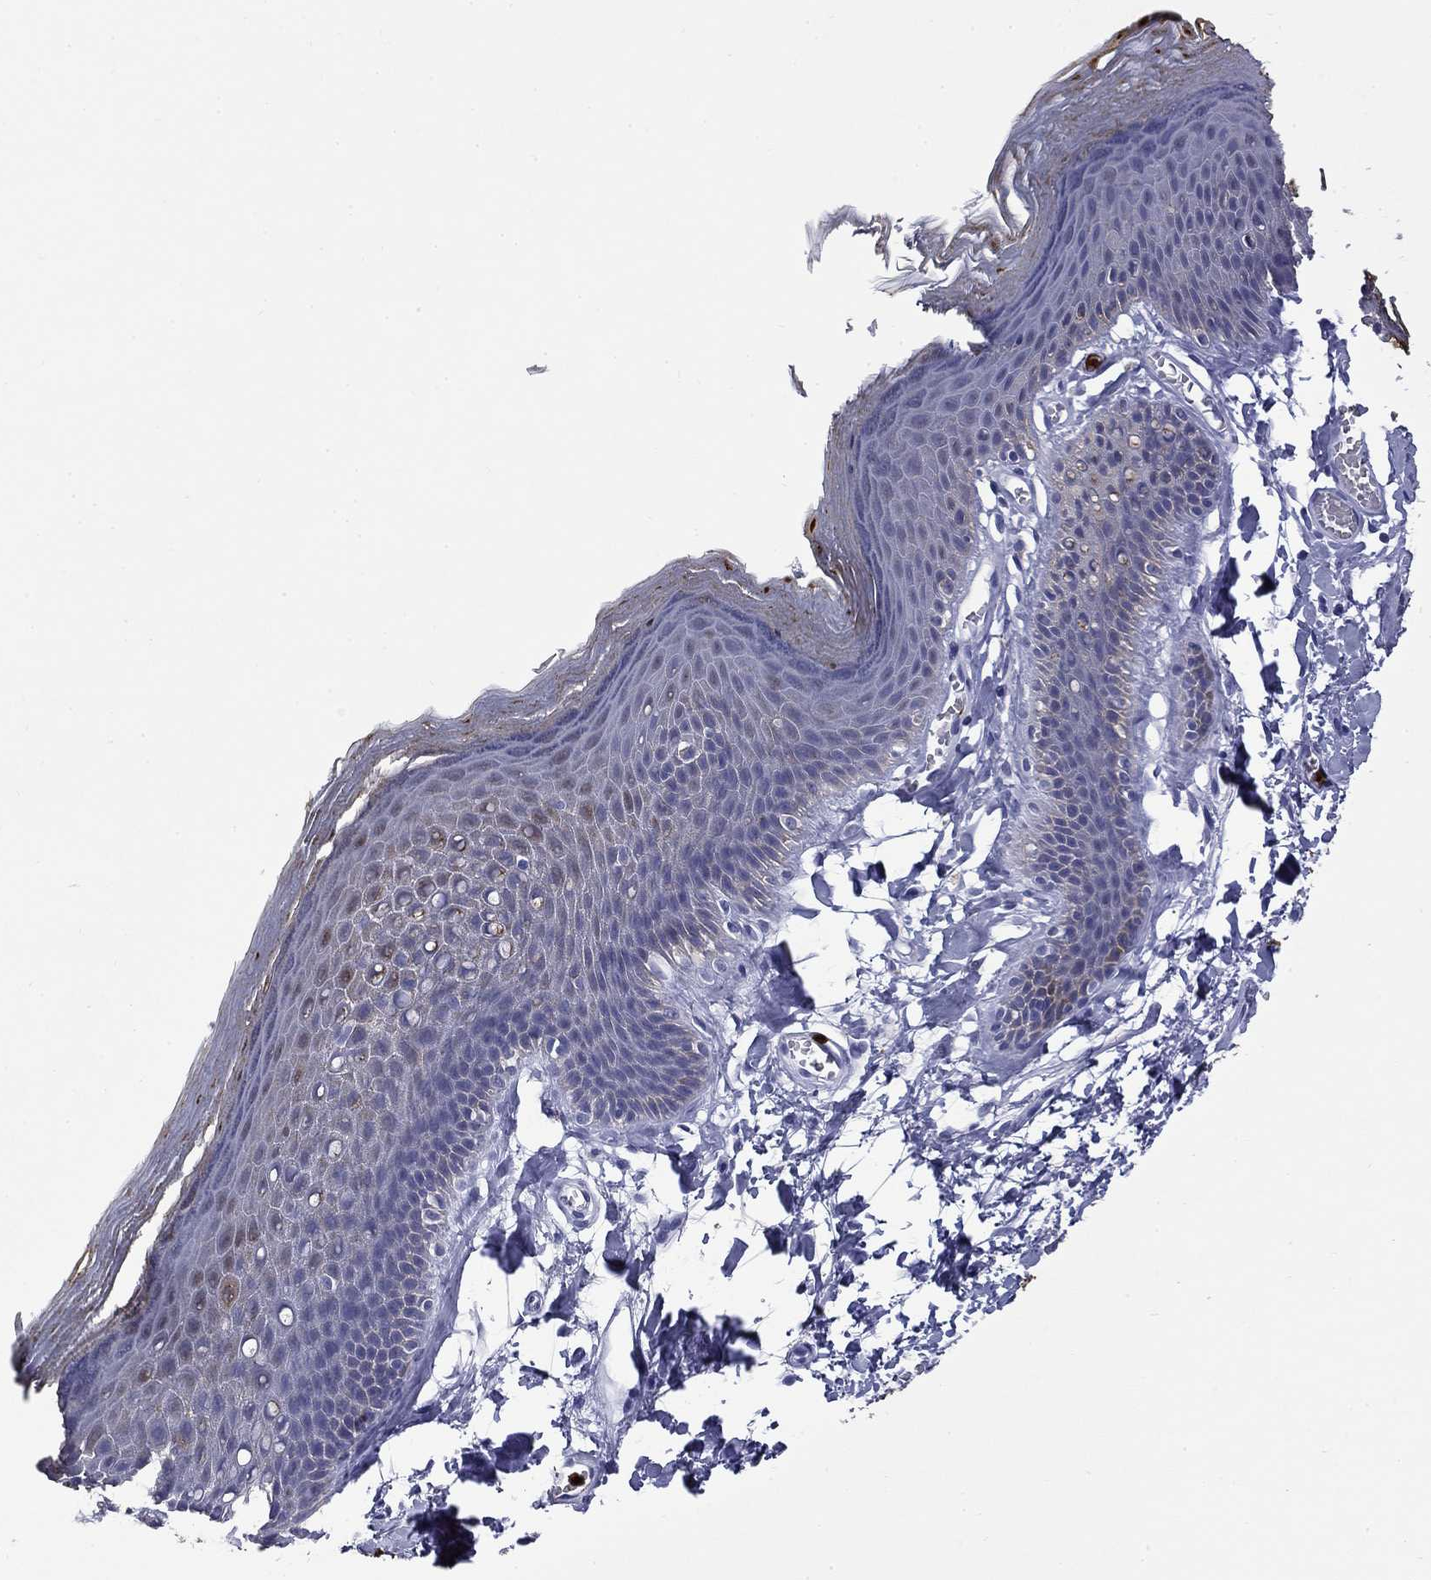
{"staining": {"intensity": "moderate", "quantity": "<25%", "location": "cytoplasmic/membranous"}, "tissue": "skin", "cell_type": "Epidermal cells", "image_type": "normal", "snomed": [{"axis": "morphology", "description": "Normal tissue, NOS"}, {"axis": "topography", "description": "Anal"}], "caption": "This histopathology image reveals IHC staining of normal skin, with low moderate cytoplasmic/membranous positivity in approximately <25% of epidermal cells.", "gene": "TRIM29", "patient": {"sex": "male", "age": 53}}